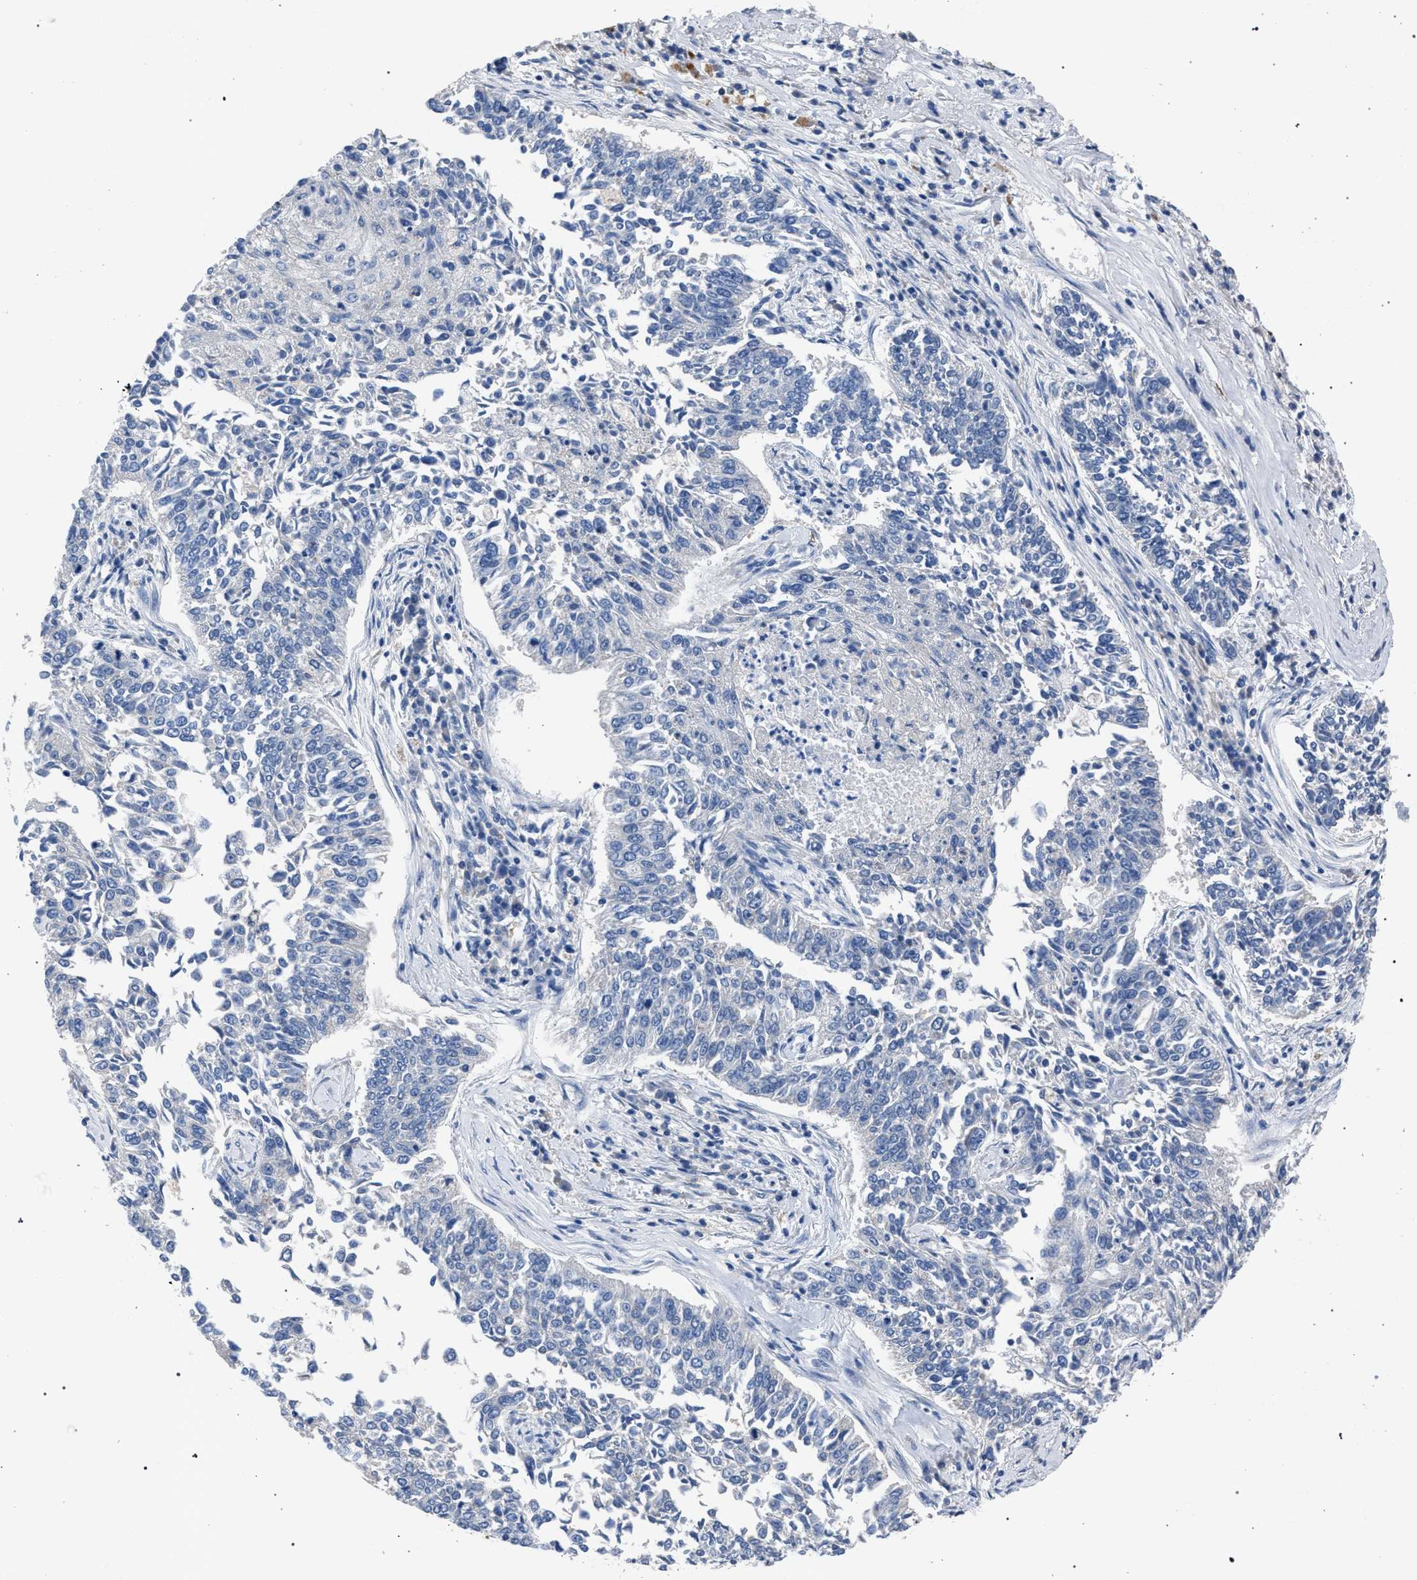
{"staining": {"intensity": "negative", "quantity": "none", "location": "none"}, "tissue": "lung cancer", "cell_type": "Tumor cells", "image_type": "cancer", "snomed": [{"axis": "morphology", "description": "Normal tissue, NOS"}, {"axis": "morphology", "description": "Squamous cell carcinoma, NOS"}, {"axis": "topography", "description": "Cartilage tissue"}, {"axis": "topography", "description": "Bronchus"}, {"axis": "topography", "description": "Lung"}], "caption": "Immunohistochemistry (IHC) histopathology image of neoplastic tissue: human lung cancer stained with DAB demonstrates no significant protein expression in tumor cells. (Brightfield microscopy of DAB (3,3'-diaminobenzidine) IHC at high magnification).", "gene": "CRYZ", "patient": {"sex": "female", "age": 49}}